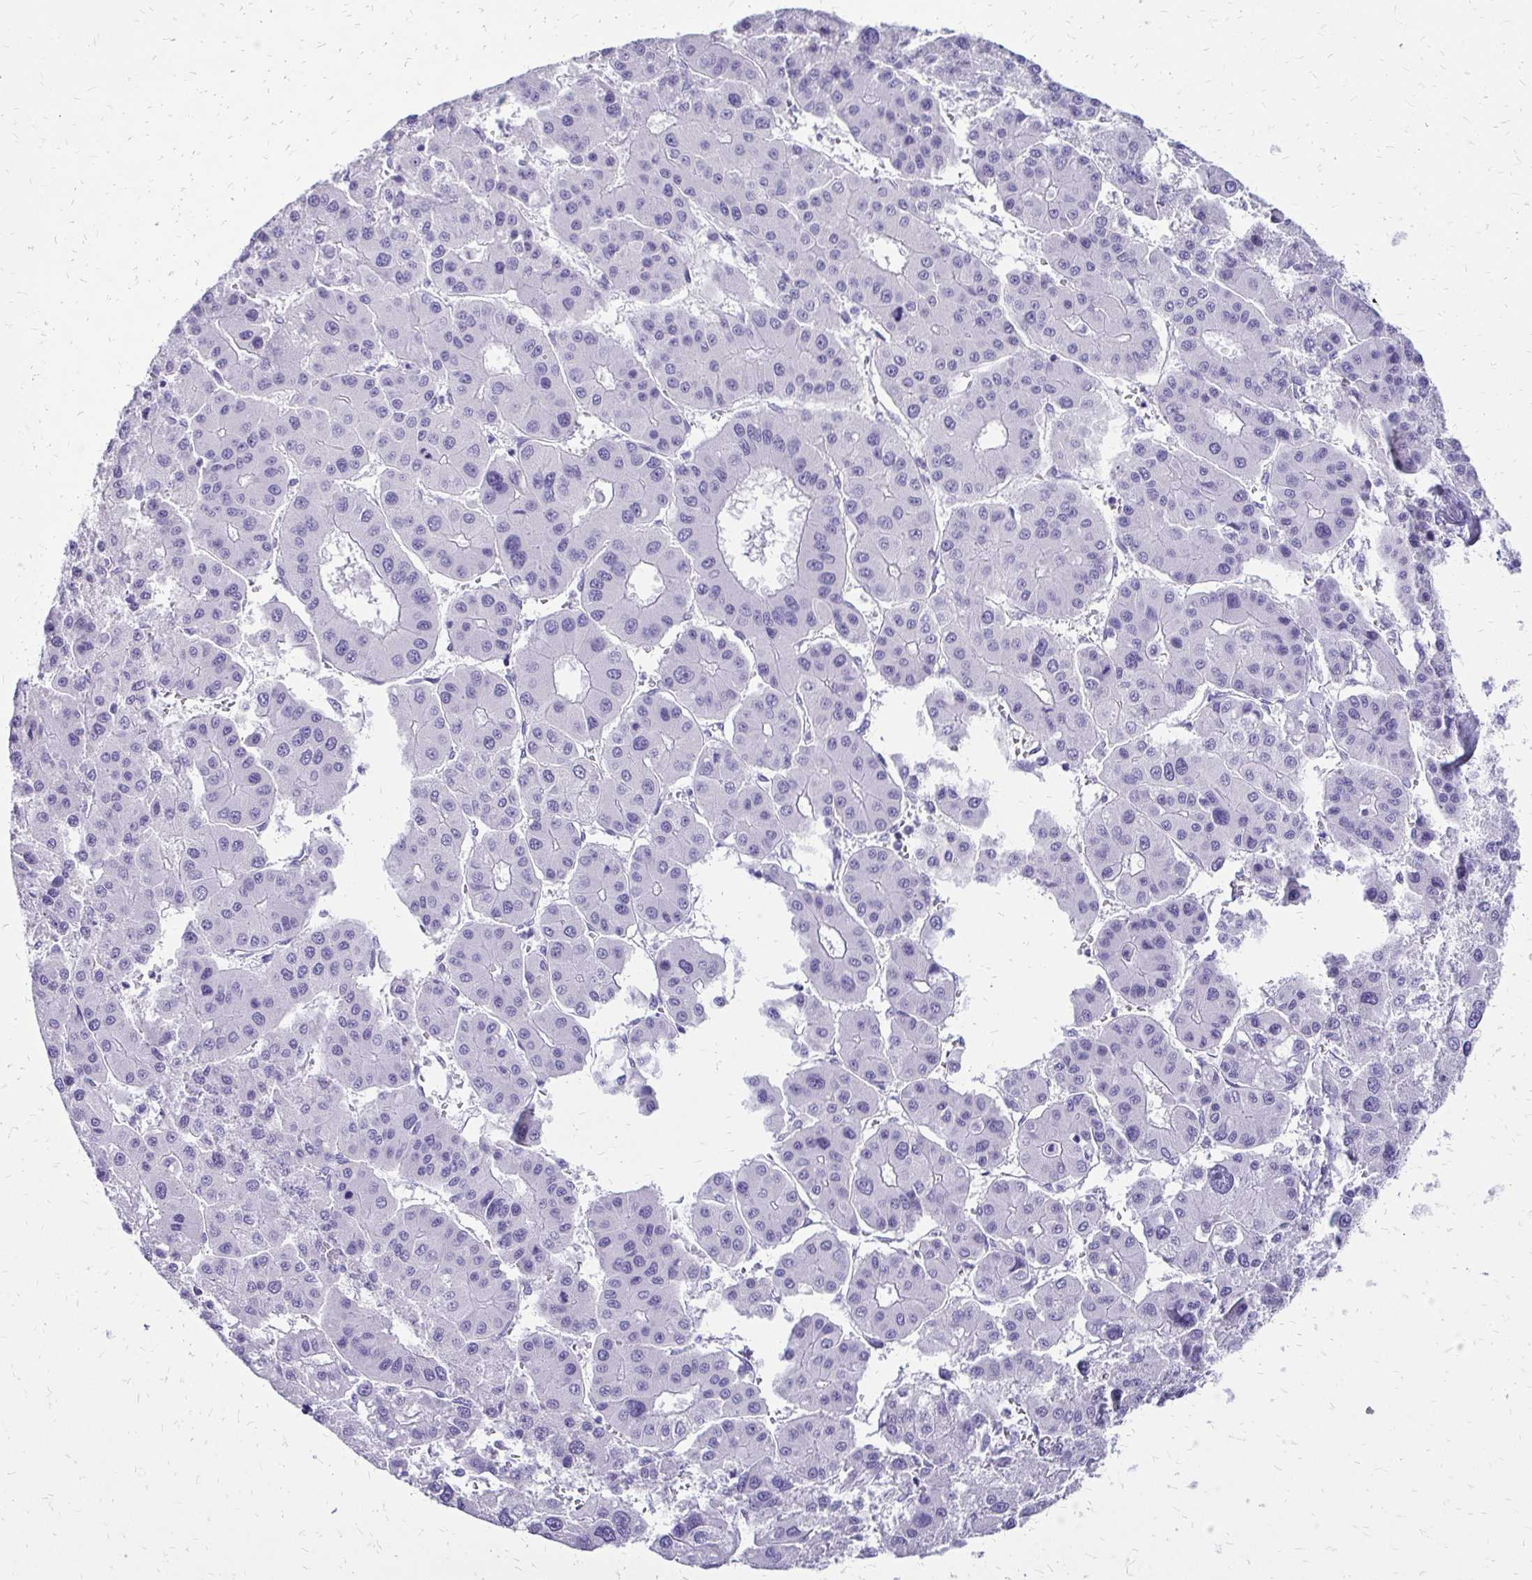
{"staining": {"intensity": "negative", "quantity": "none", "location": "none"}, "tissue": "liver cancer", "cell_type": "Tumor cells", "image_type": "cancer", "snomed": [{"axis": "morphology", "description": "Carcinoma, Hepatocellular, NOS"}, {"axis": "topography", "description": "Liver"}], "caption": "Immunohistochemistry (IHC) photomicrograph of neoplastic tissue: liver cancer (hepatocellular carcinoma) stained with DAB (3,3'-diaminobenzidine) displays no significant protein staining in tumor cells.", "gene": "SLC32A1", "patient": {"sex": "male", "age": 73}}